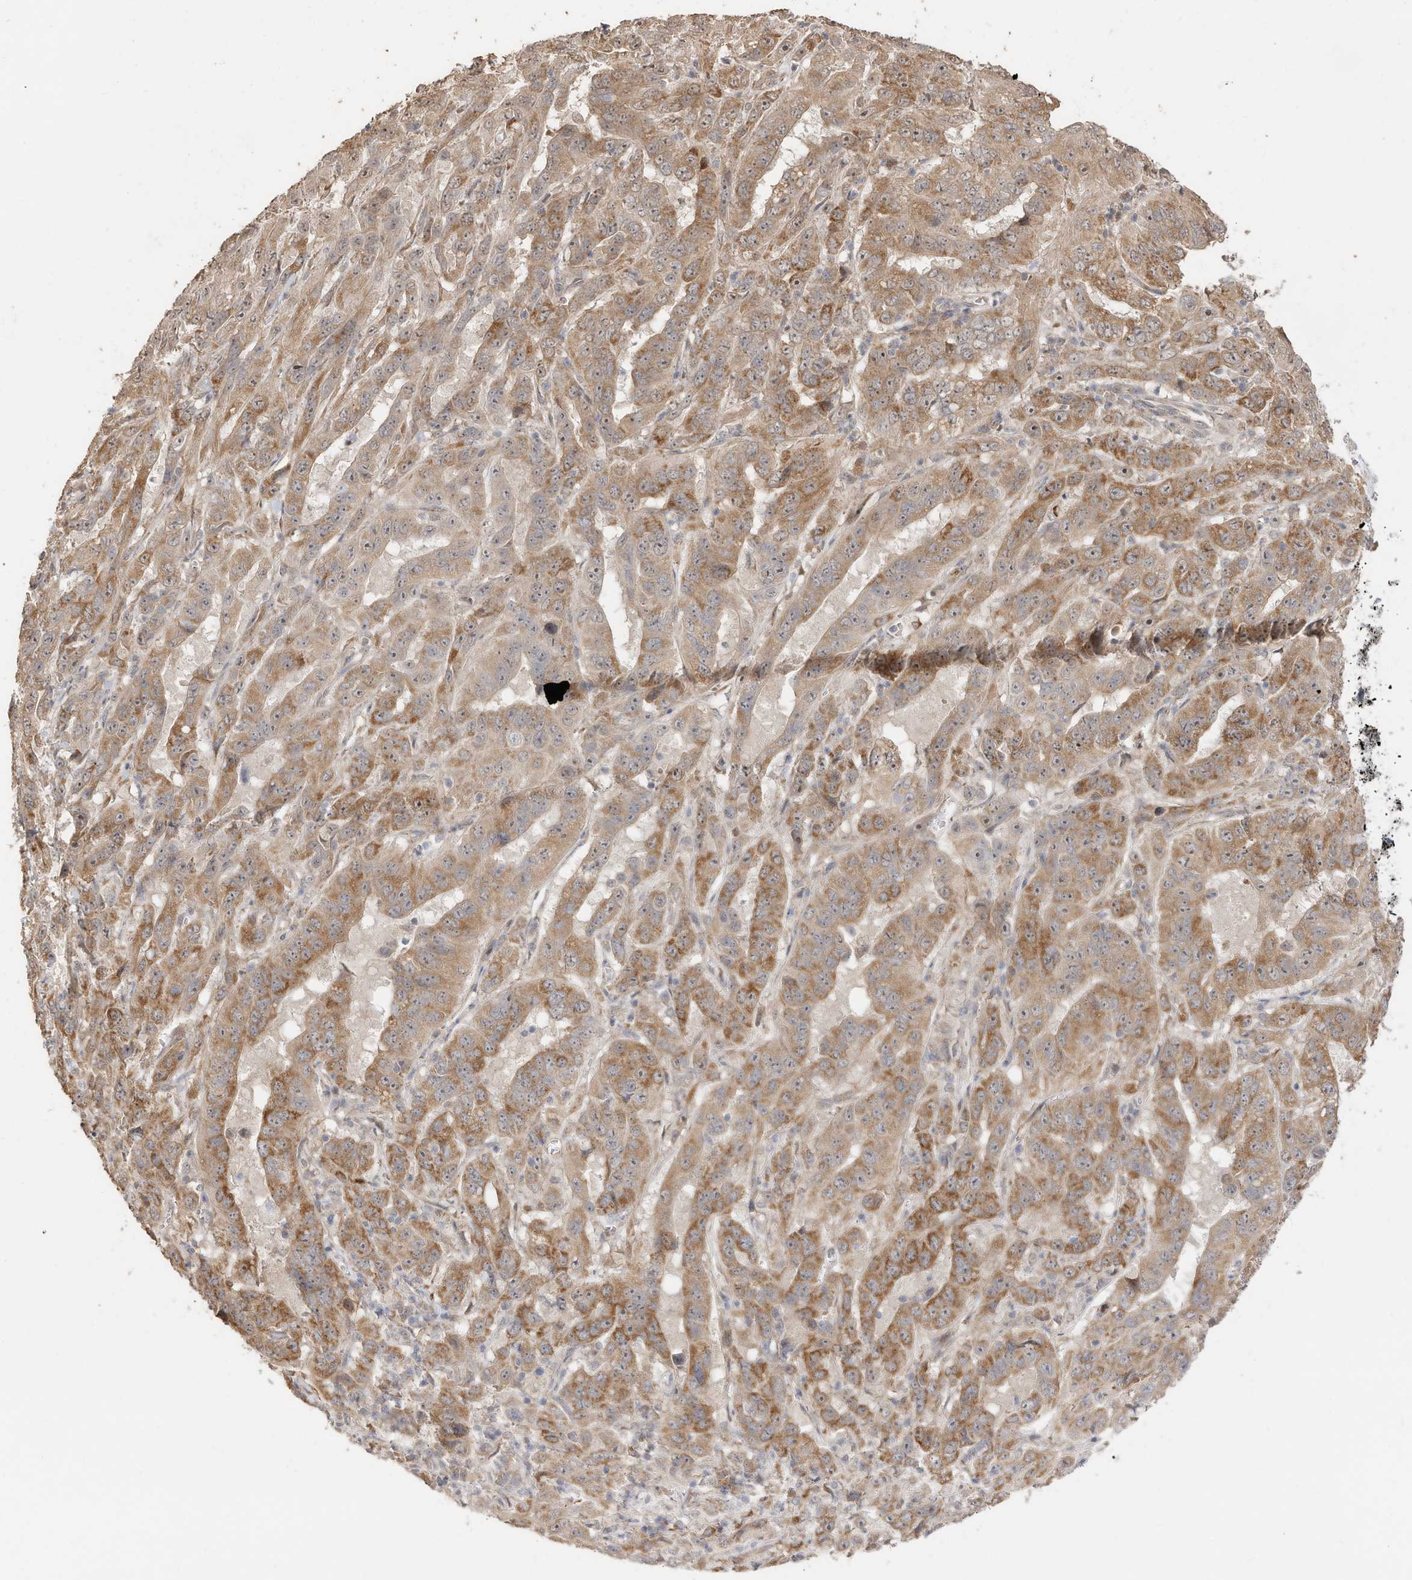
{"staining": {"intensity": "moderate", "quantity": "25%-75%", "location": "cytoplasmic/membranous"}, "tissue": "pancreatic cancer", "cell_type": "Tumor cells", "image_type": "cancer", "snomed": [{"axis": "morphology", "description": "Adenocarcinoma, NOS"}, {"axis": "topography", "description": "Pancreas"}], "caption": "This micrograph reveals adenocarcinoma (pancreatic) stained with IHC to label a protein in brown. The cytoplasmic/membranous of tumor cells show moderate positivity for the protein. Nuclei are counter-stained blue.", "gene": "CAGE1", "patient": {"sex": "male", "age": 63}}